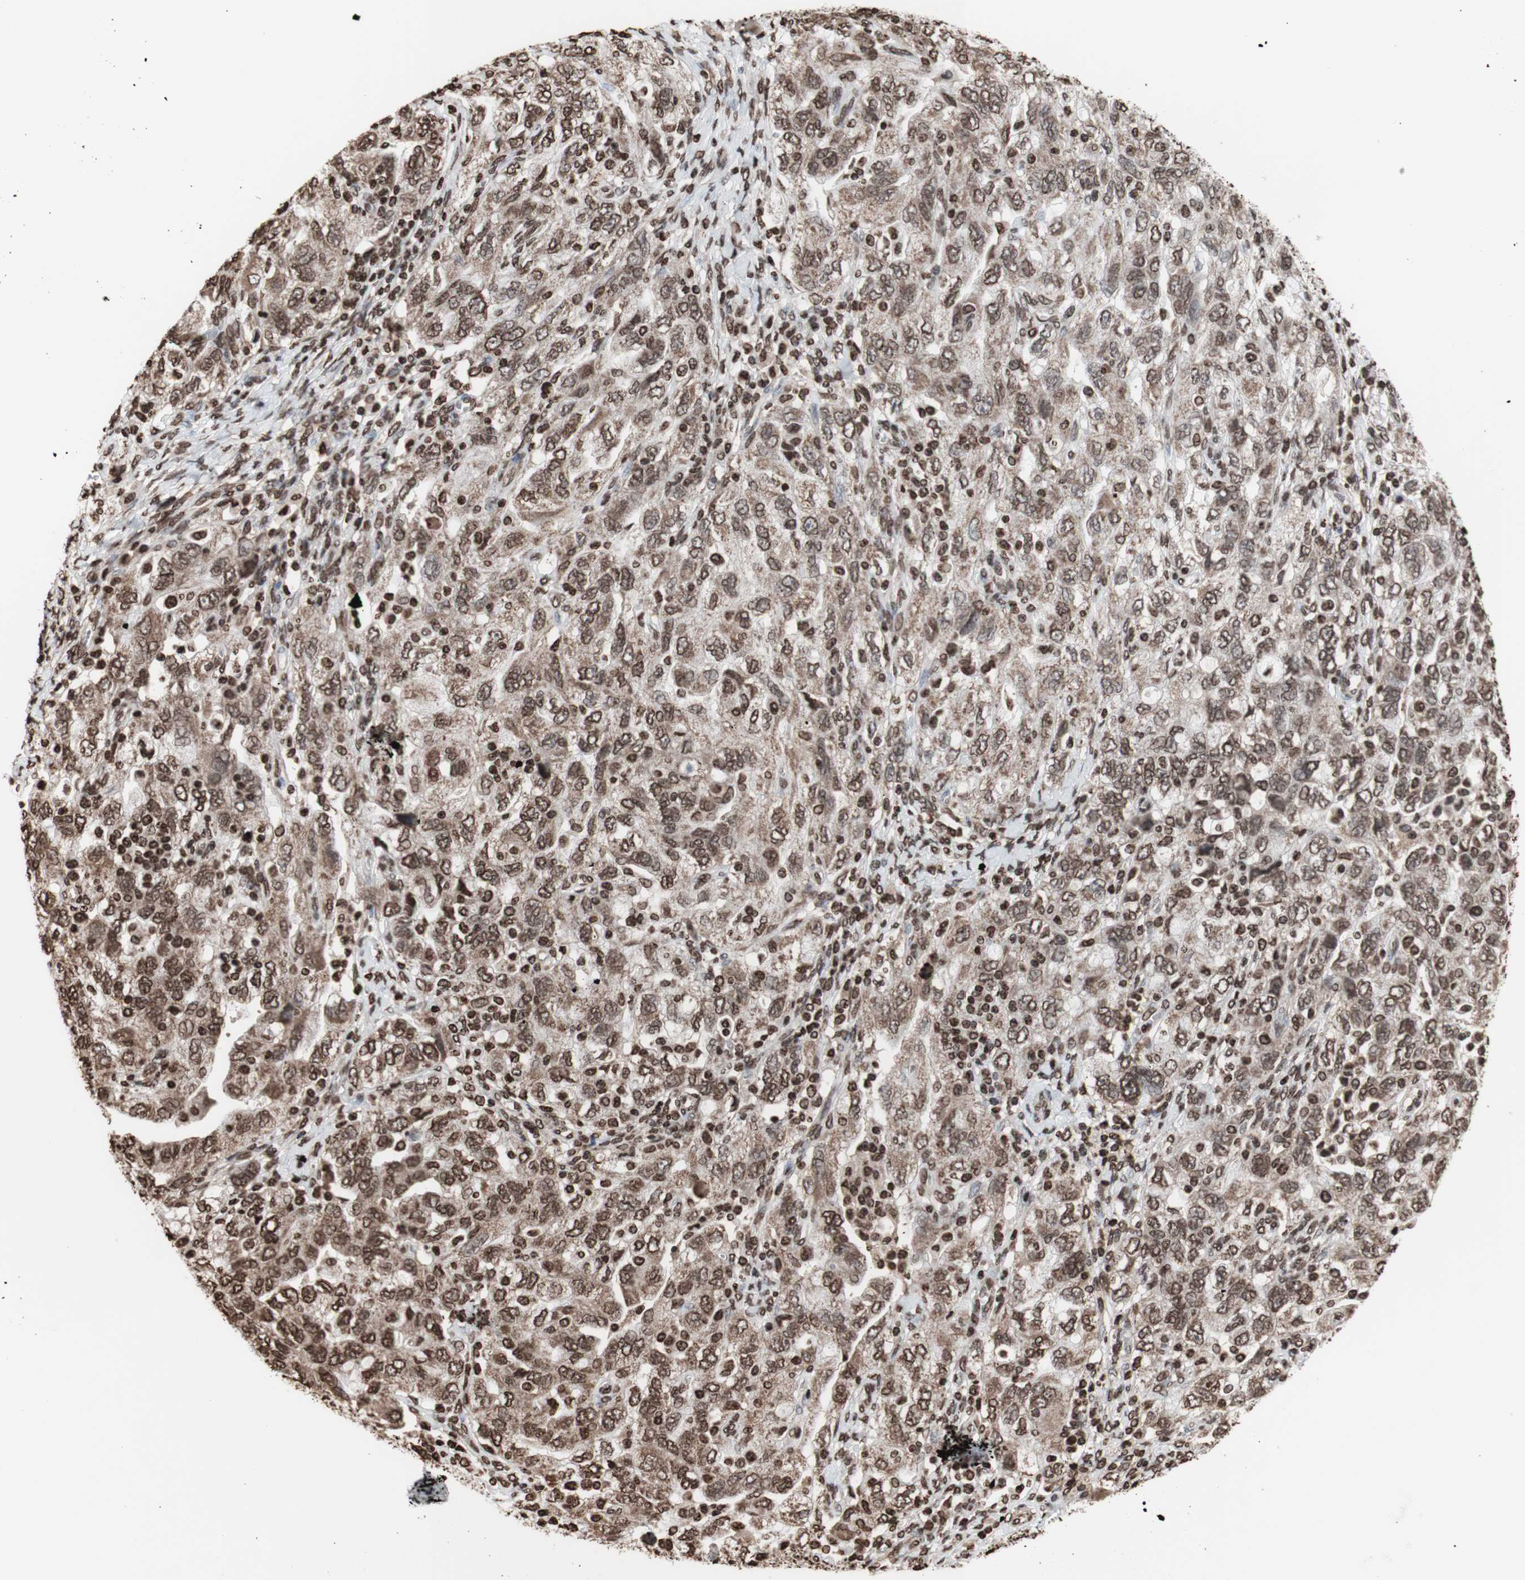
{"staining": {"intensity": "moderate", "quantity": ">75%", "location": "cytoplasmic/membranous,nuclear"}, "tissue": "ovarian cancer", "cell_type": "Tumor cells", "image_type": "cancer", "snomed": [{"axis": "morphology", "description": "Carcinoma, NOS"}, {"axis": "morphology", "description": "Cystadenocarcinoma, serous, NOS"}, {"axis": "topography", "description": "Ovary"}], "caption": "Ovarian cancer (carcinoma) tissue displays moderate cytoplasmic/membranous and nuclear staining in approximately >75% of tumor cells, visualized by immunohistochemistry.", "gene": "SNAI2", "patient": {"sex": "female", "age": 69}}